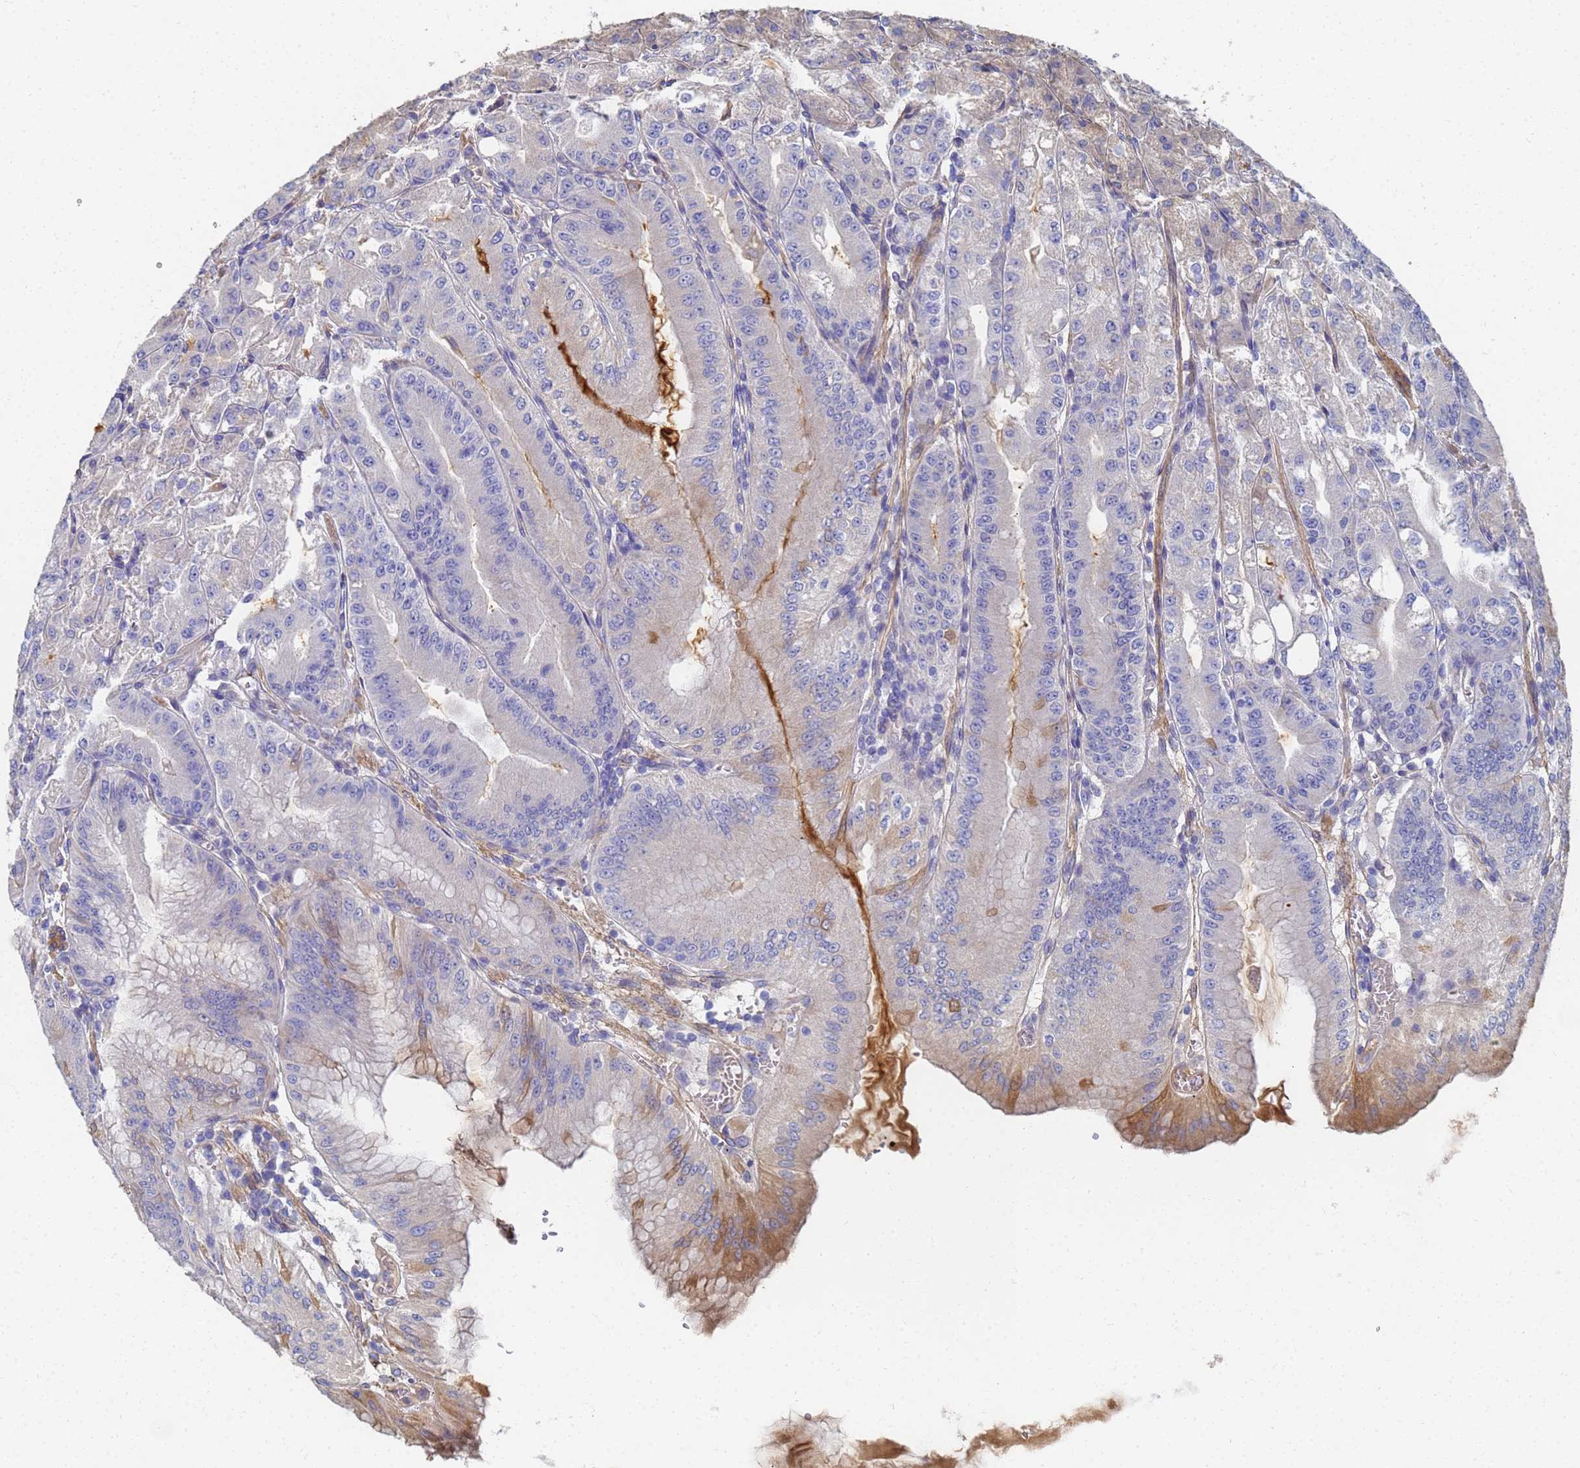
{"staining": {"intensity": "moderate", "quantity": "<25%", "location": "cytoplasmic/membranous"}, "tissue": "stomach", "cell_type": "Glandular cells", "image_type": "normal", "snomed": [{"axis": "morphology", "description": "Normal tissue, NOS"}, {"axis": "topography", "description": "Stomach, upper"}, {"axis": "topography", "description": "Stomach, lower"}], "caption": "Immunohistochemistry (IHC) image of normal human stomach stained for a protein (brown), which exhibits low levels of moderate cytoplasmic/membranous expression in about <25% of glandular cells.", "gene": "LBX2", "patient": {"sex": "male", "age": 71}}